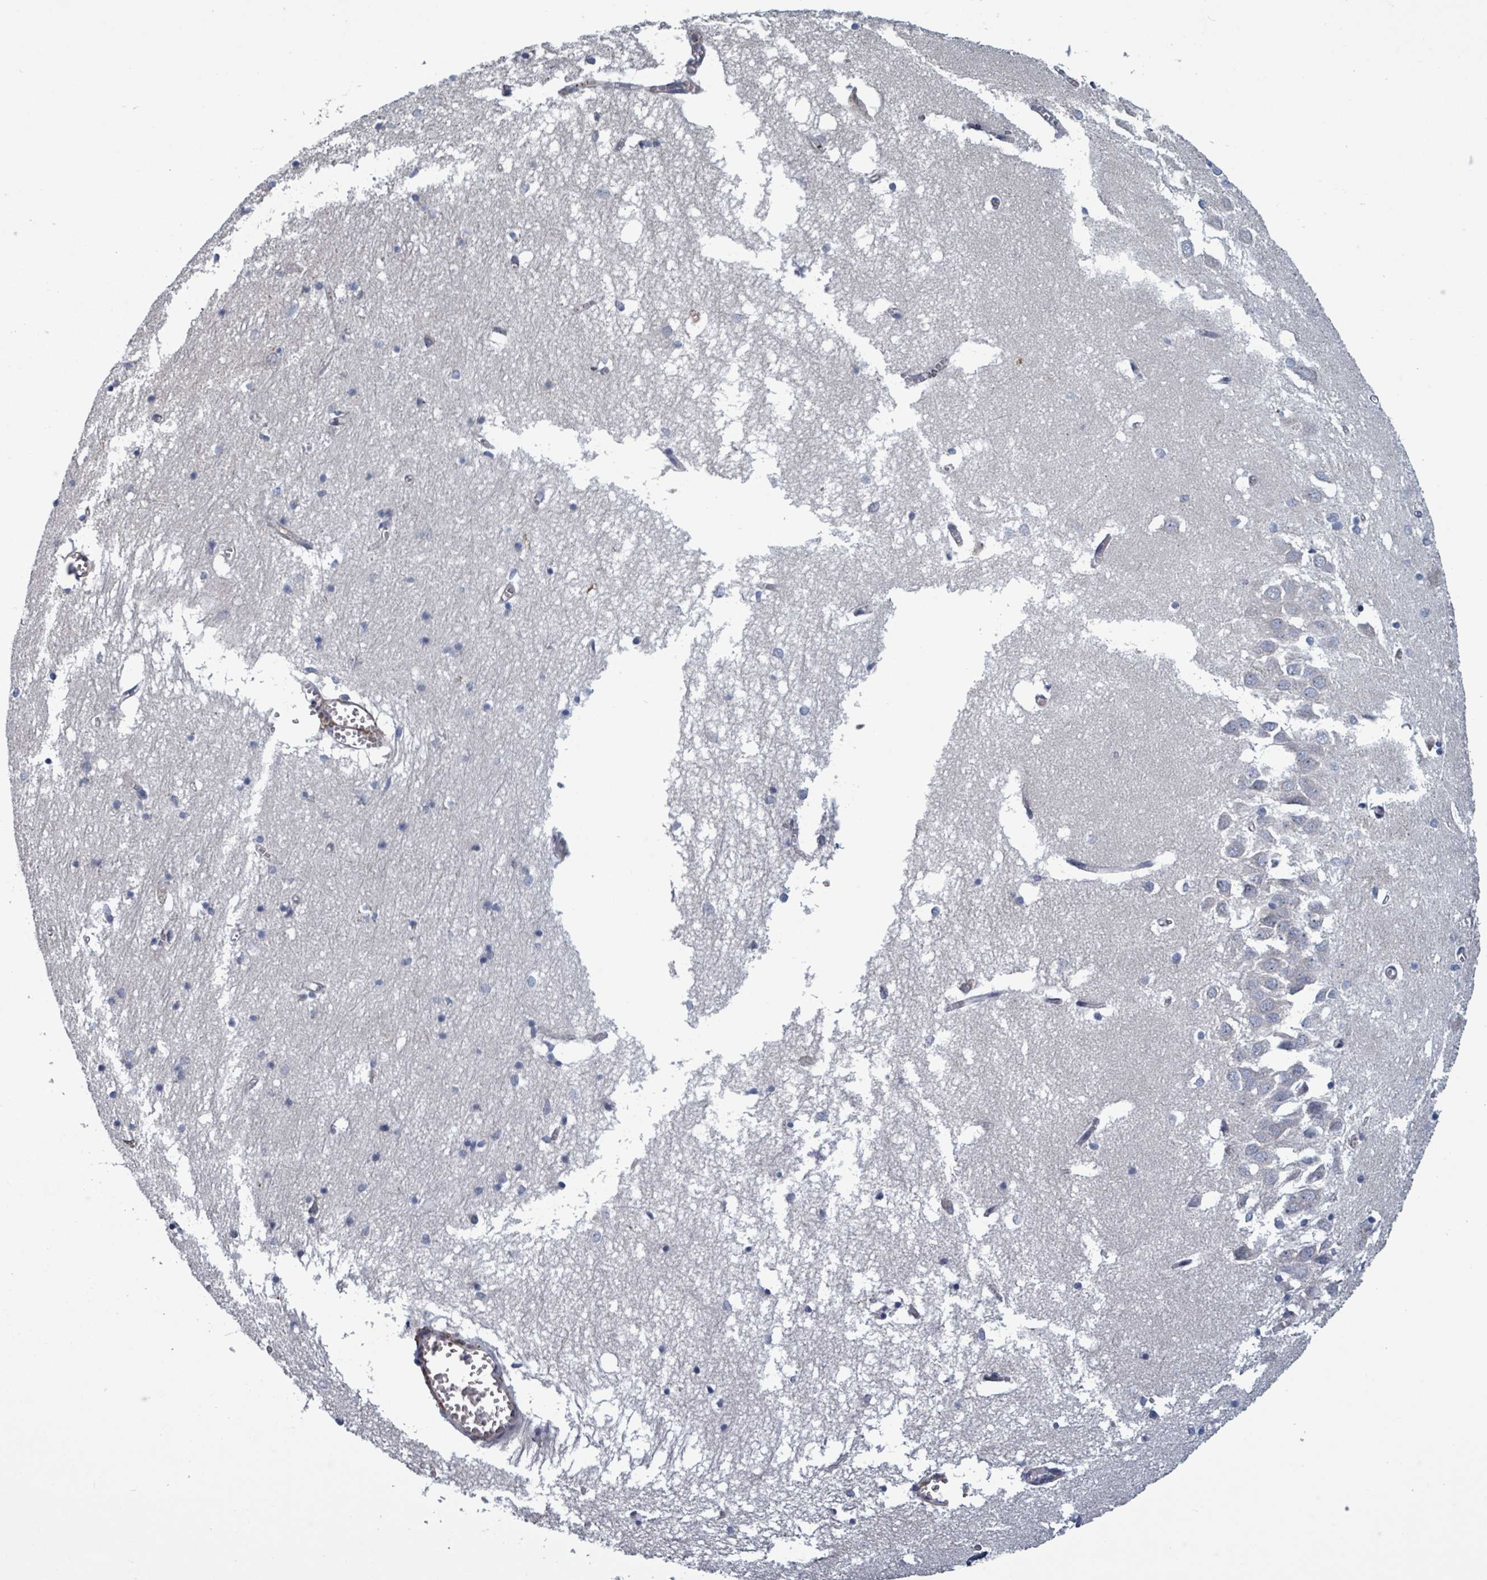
{"staining": {"intensity": "negative", "quantity": "none", "location": "none"}, "tissue": "hippocampus", "cell_type": "Glial cells", "image_type": "normal", "snomed": [{"axis": "morphology", "description": "Normal tissue, NOS"}, {"axis": "topography", "description": "Hippocampus"}], "caption": "This is an immunohistochemistry (IHC) histopathology image of unremarkable hippocampus. There is no positivity in glial cells.", "gene": "ADCK1", "patient": {"sex": "male", "age": 70}}